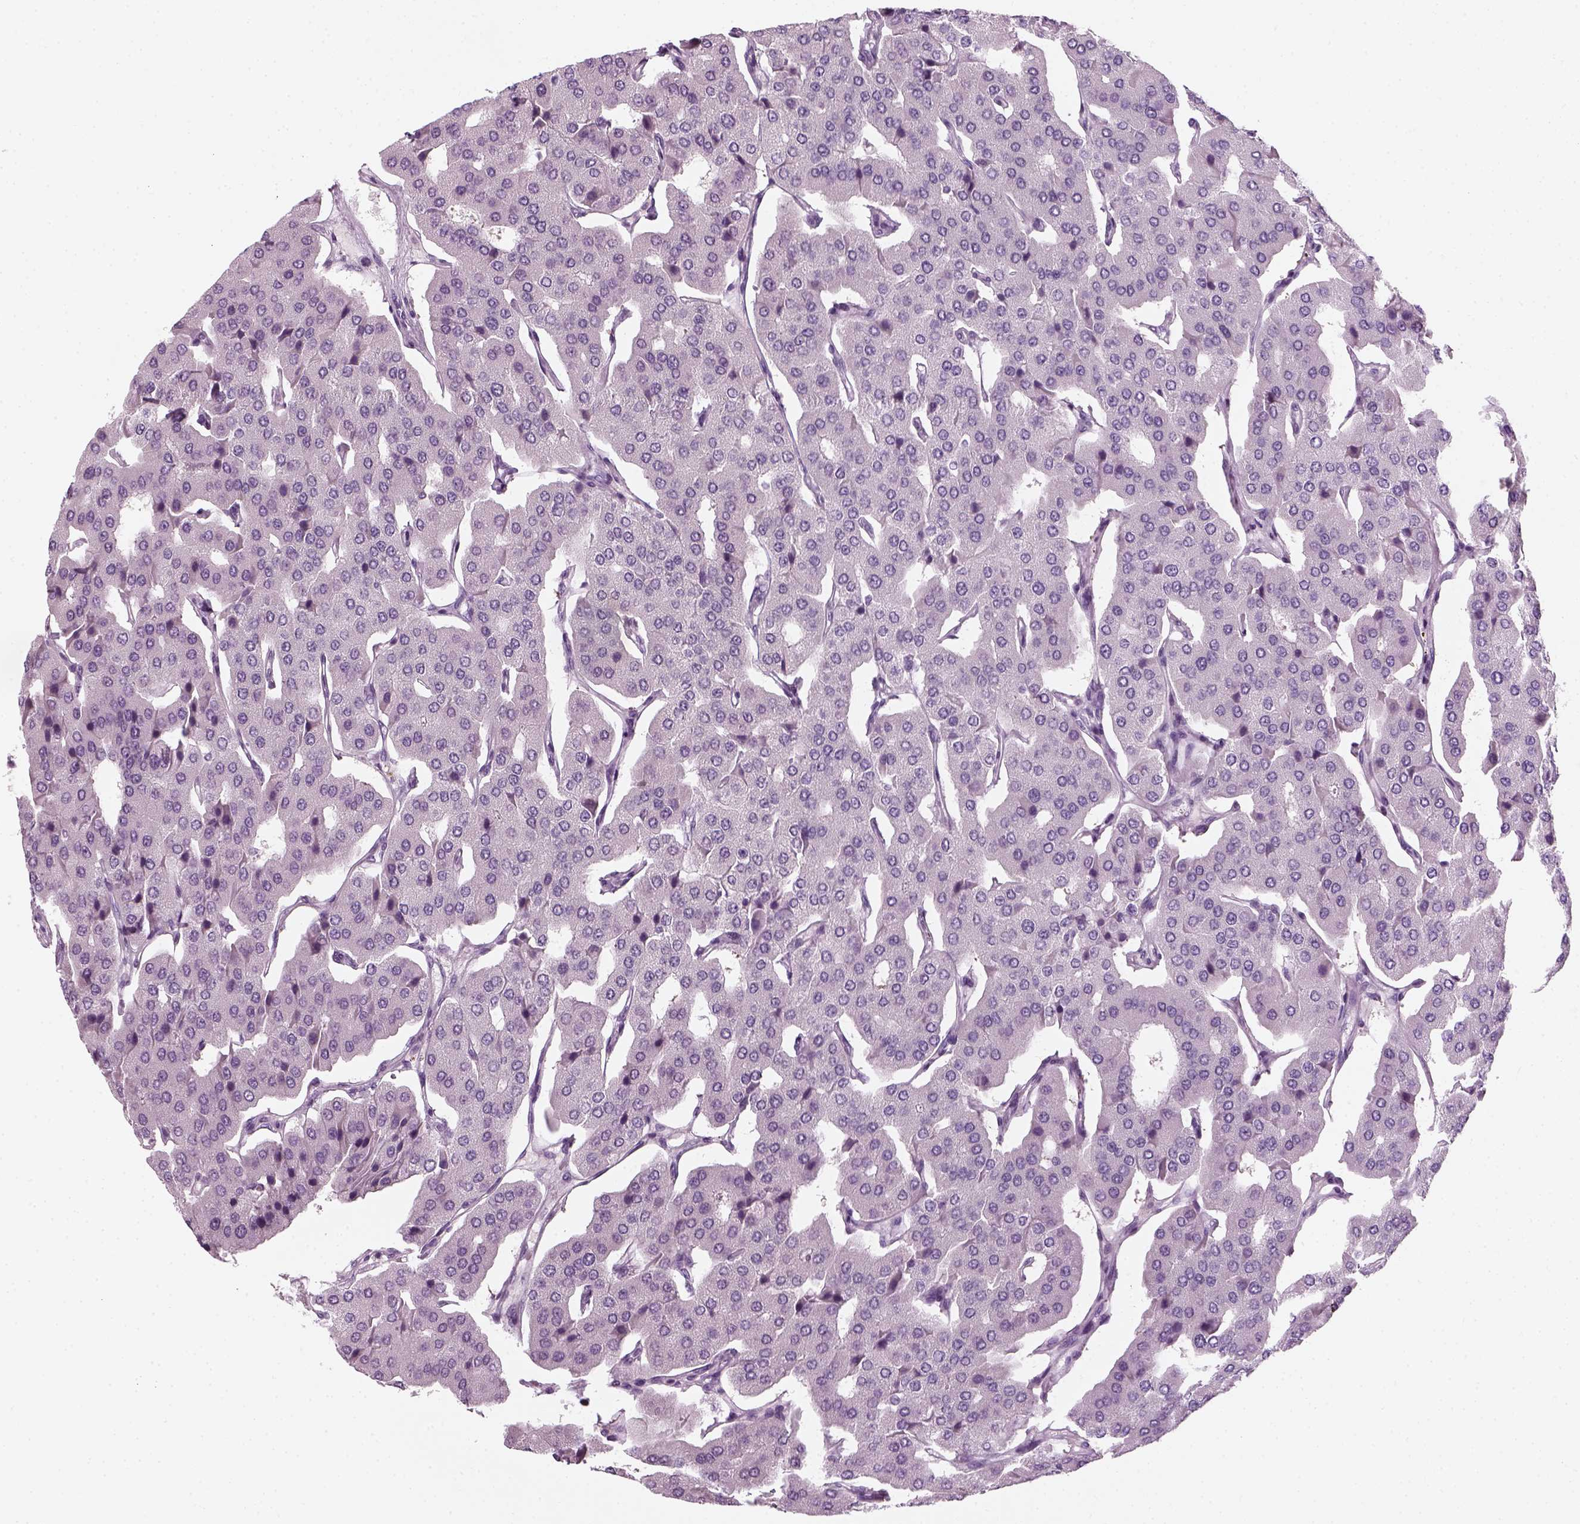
{"staining": {"intensity": "negative", "quantity": "none", "location": "none"}, "tissue": "parathyroid gland", "cell_type": "Glandular cells", "image_type": "normal", "snomed": [{"axis": "morphology", "description": "Normal tissue, NOS"}, {"axis": "morphology", "description": "Adenoma, NOS"}, {"axis": "topography", "description": "Parathyroid gland"}], "caption": "Micrograph shows no significant protein expression in glandular cells of benign parathyroid gland.", "gene": "KRT75", "patient": {"sex": "female", "age": 86}}